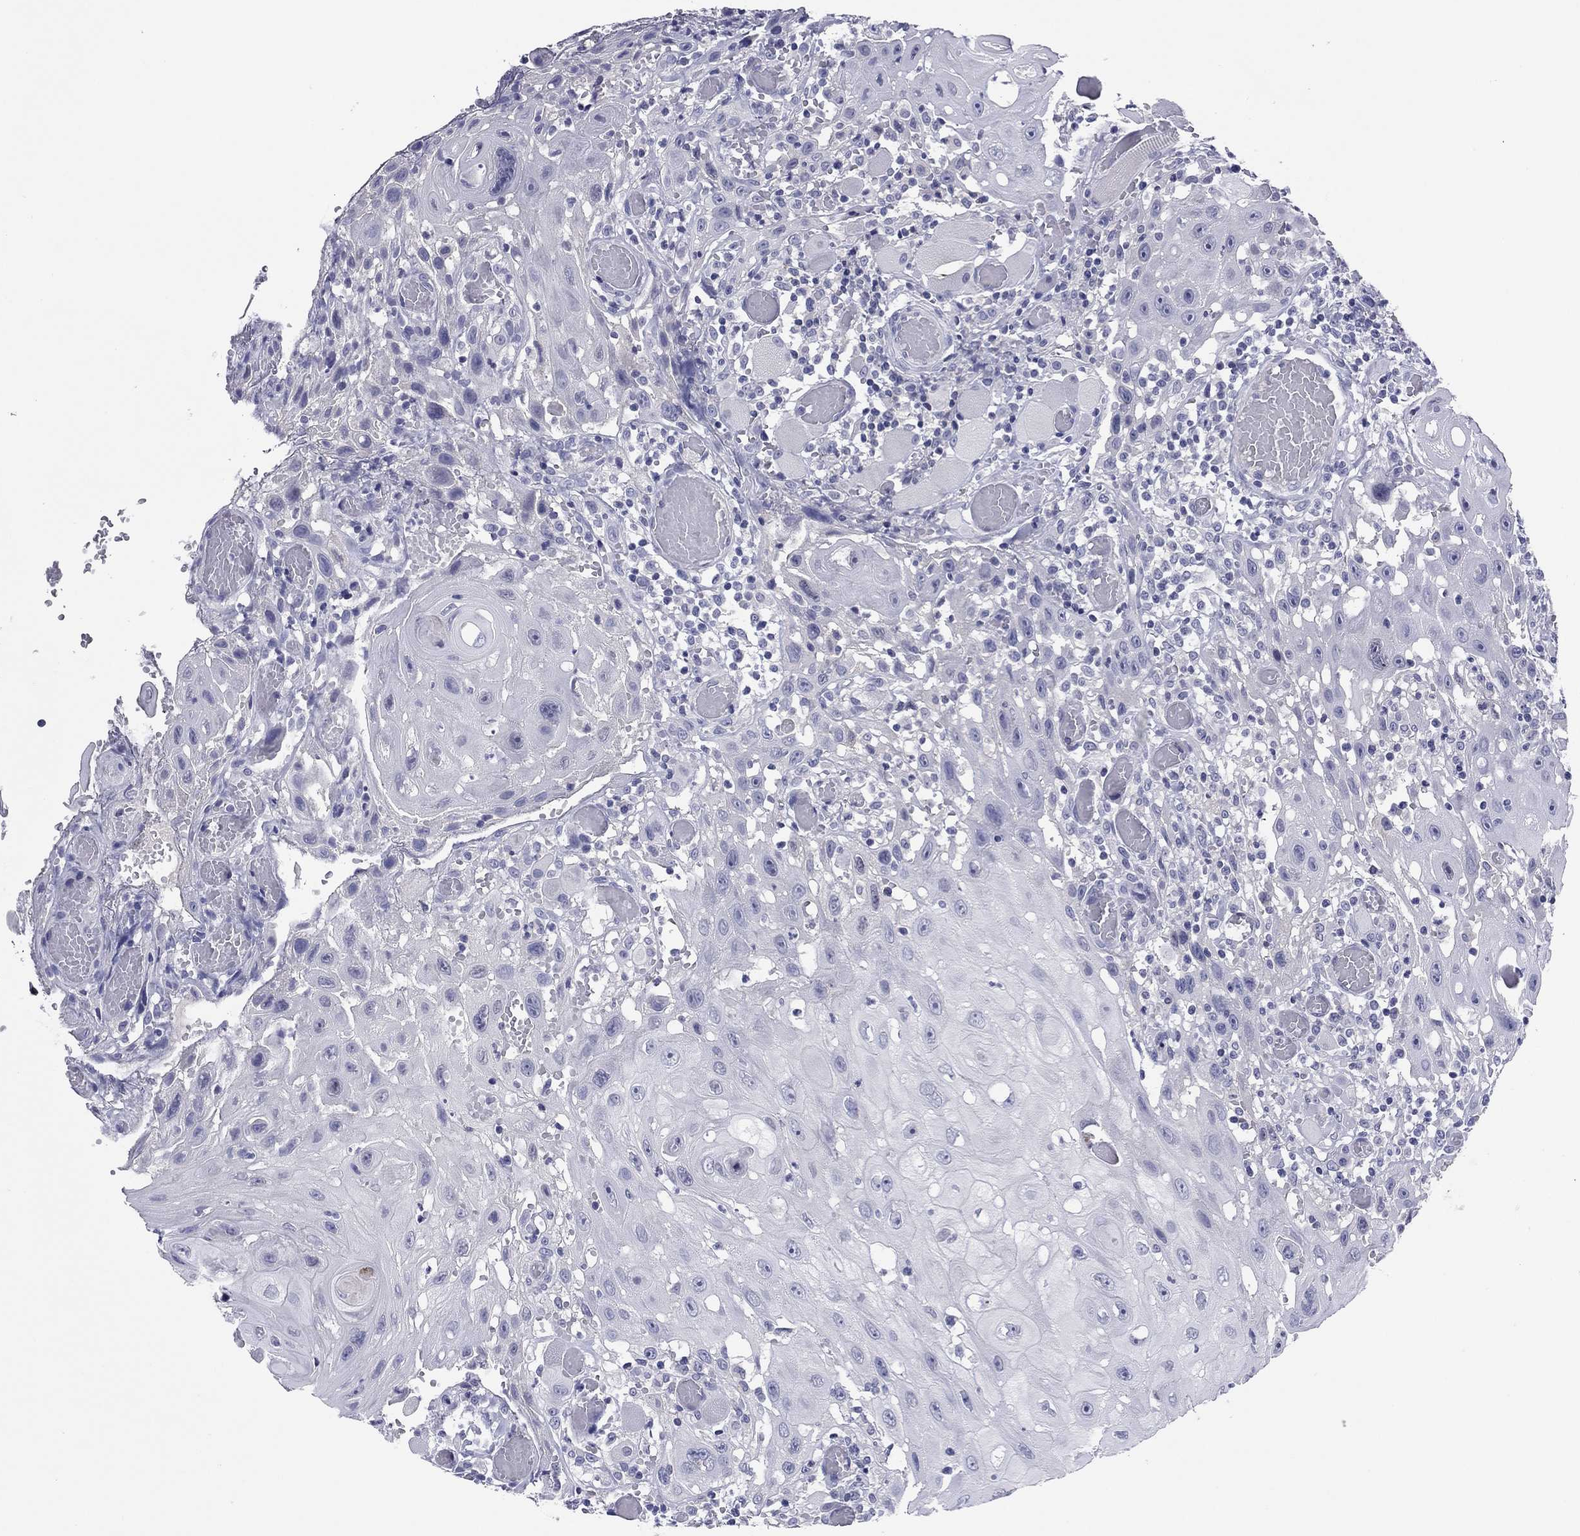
{"staining": {"intensity": "negative", "quantity": "none", "location": "none"}, "tissue": "head and neck cancer", "cell_type": "Tumor cells", "image_type": "cancer", "snomed": [{"axis": "morphology", "description": "Normal tissue, NOS"}, {"axis": "morphology", "description": "Squamous cell carcinoma, NOS"}, {"axis": "topography", "description": "Oral tissue"}, {"axis": "topography", "description": "Head-Neck"}], "caption": "Human head and neck cancer (squamous cell carcinoma) stained for a protein using immunohistochemistry shows no staining in tumor cells.", "gene": "ABCC2", "patient": {"sex": "male", "age": 71}}